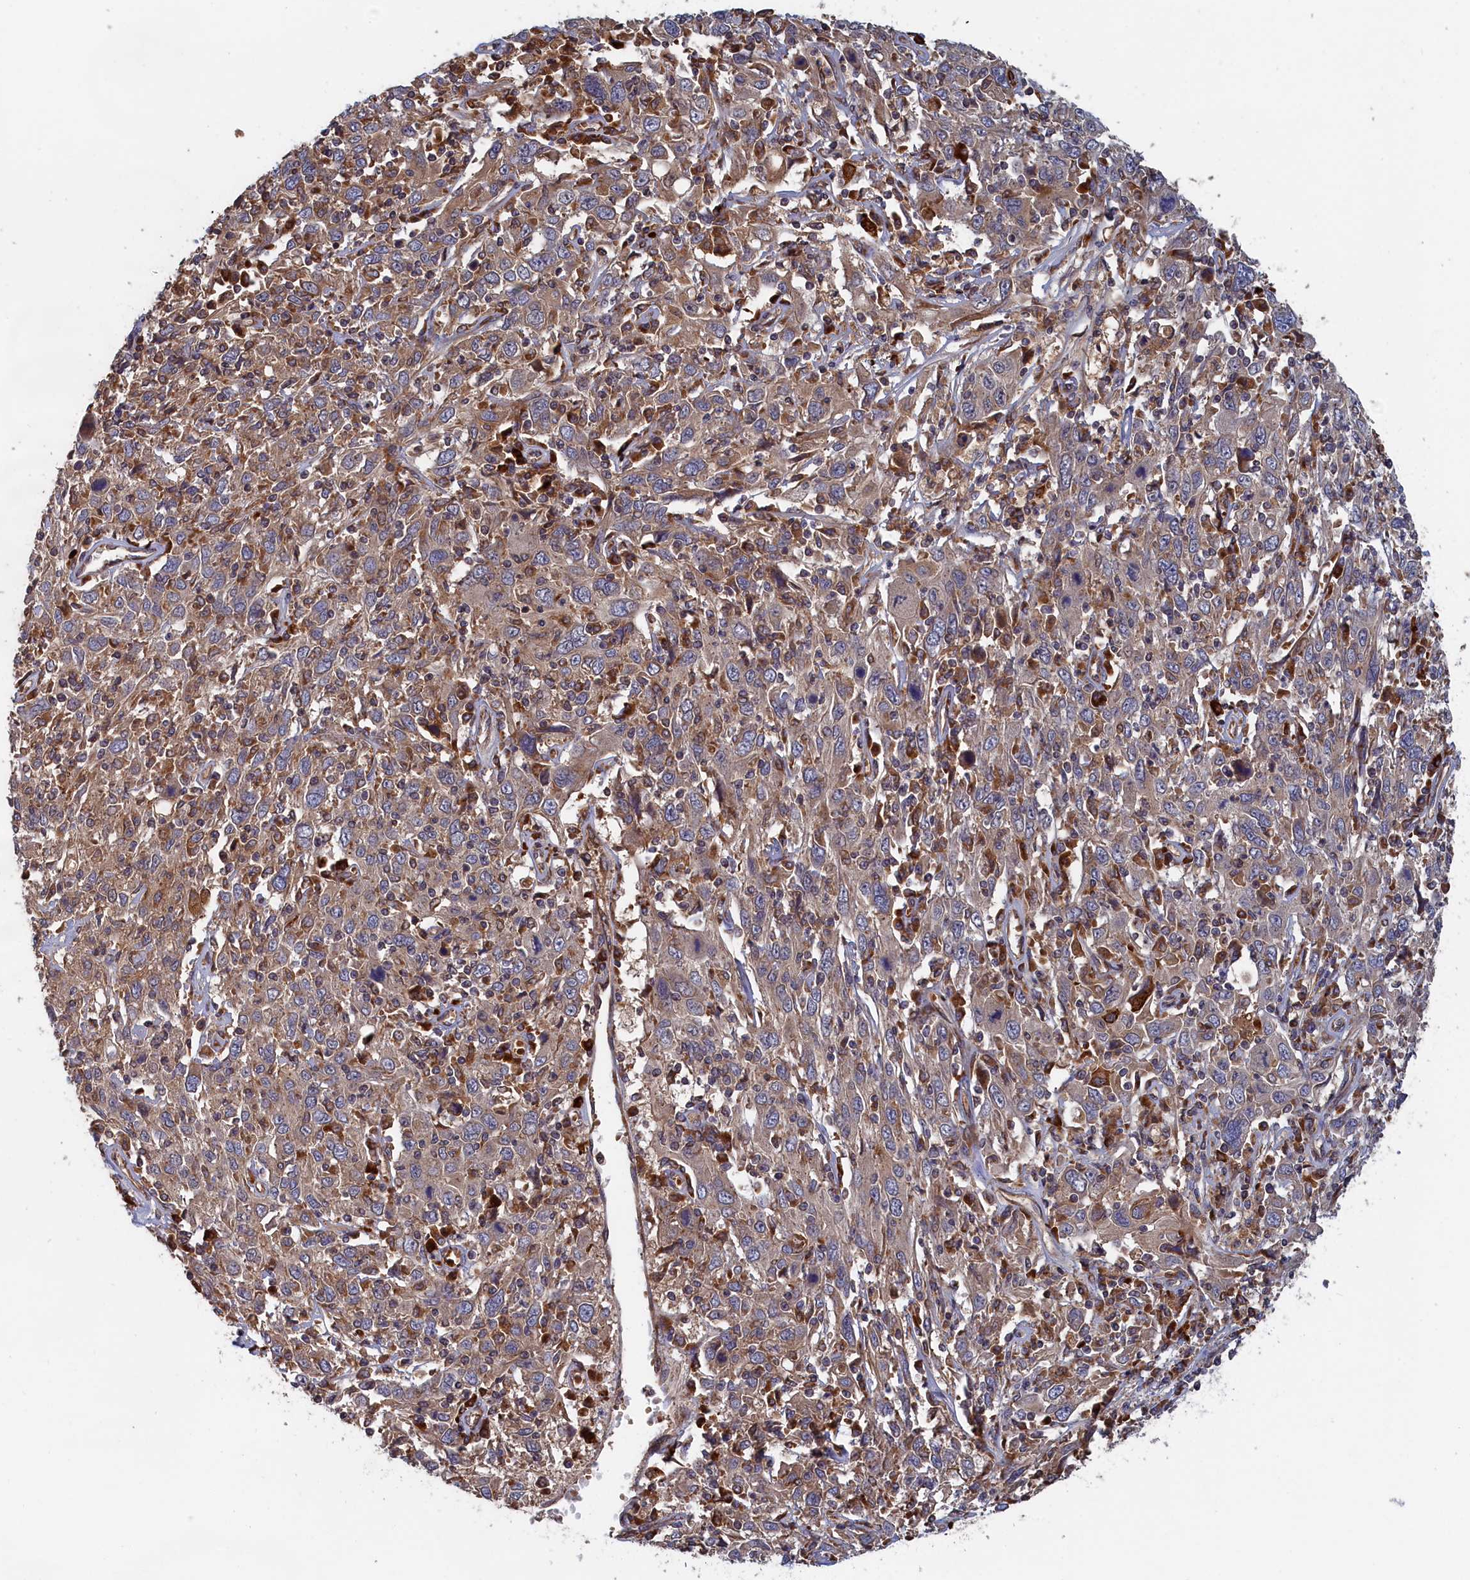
{"staining": {"intensity": "weak", "quantity": "25%-75%", "location": "cytoplasmic/membranous"}, "tissue": "cervical cancer", "cell_type": "Tumor cells", "image_type": "cancer", "snomed": [{"axis": "morphology", "description": "Squamous cell carcinoma, NOS"}, {"axis": "topography", "description": "Cervix"}], "caption": "This is an image of immunohistochemistry (IHC) staining of cervical cancer, which shows weak positivity in the cytoplasmic/membranous of tumor cells.", "gene": "TRAPPC2L", "patient": {"sex": "female", "age": 46}}